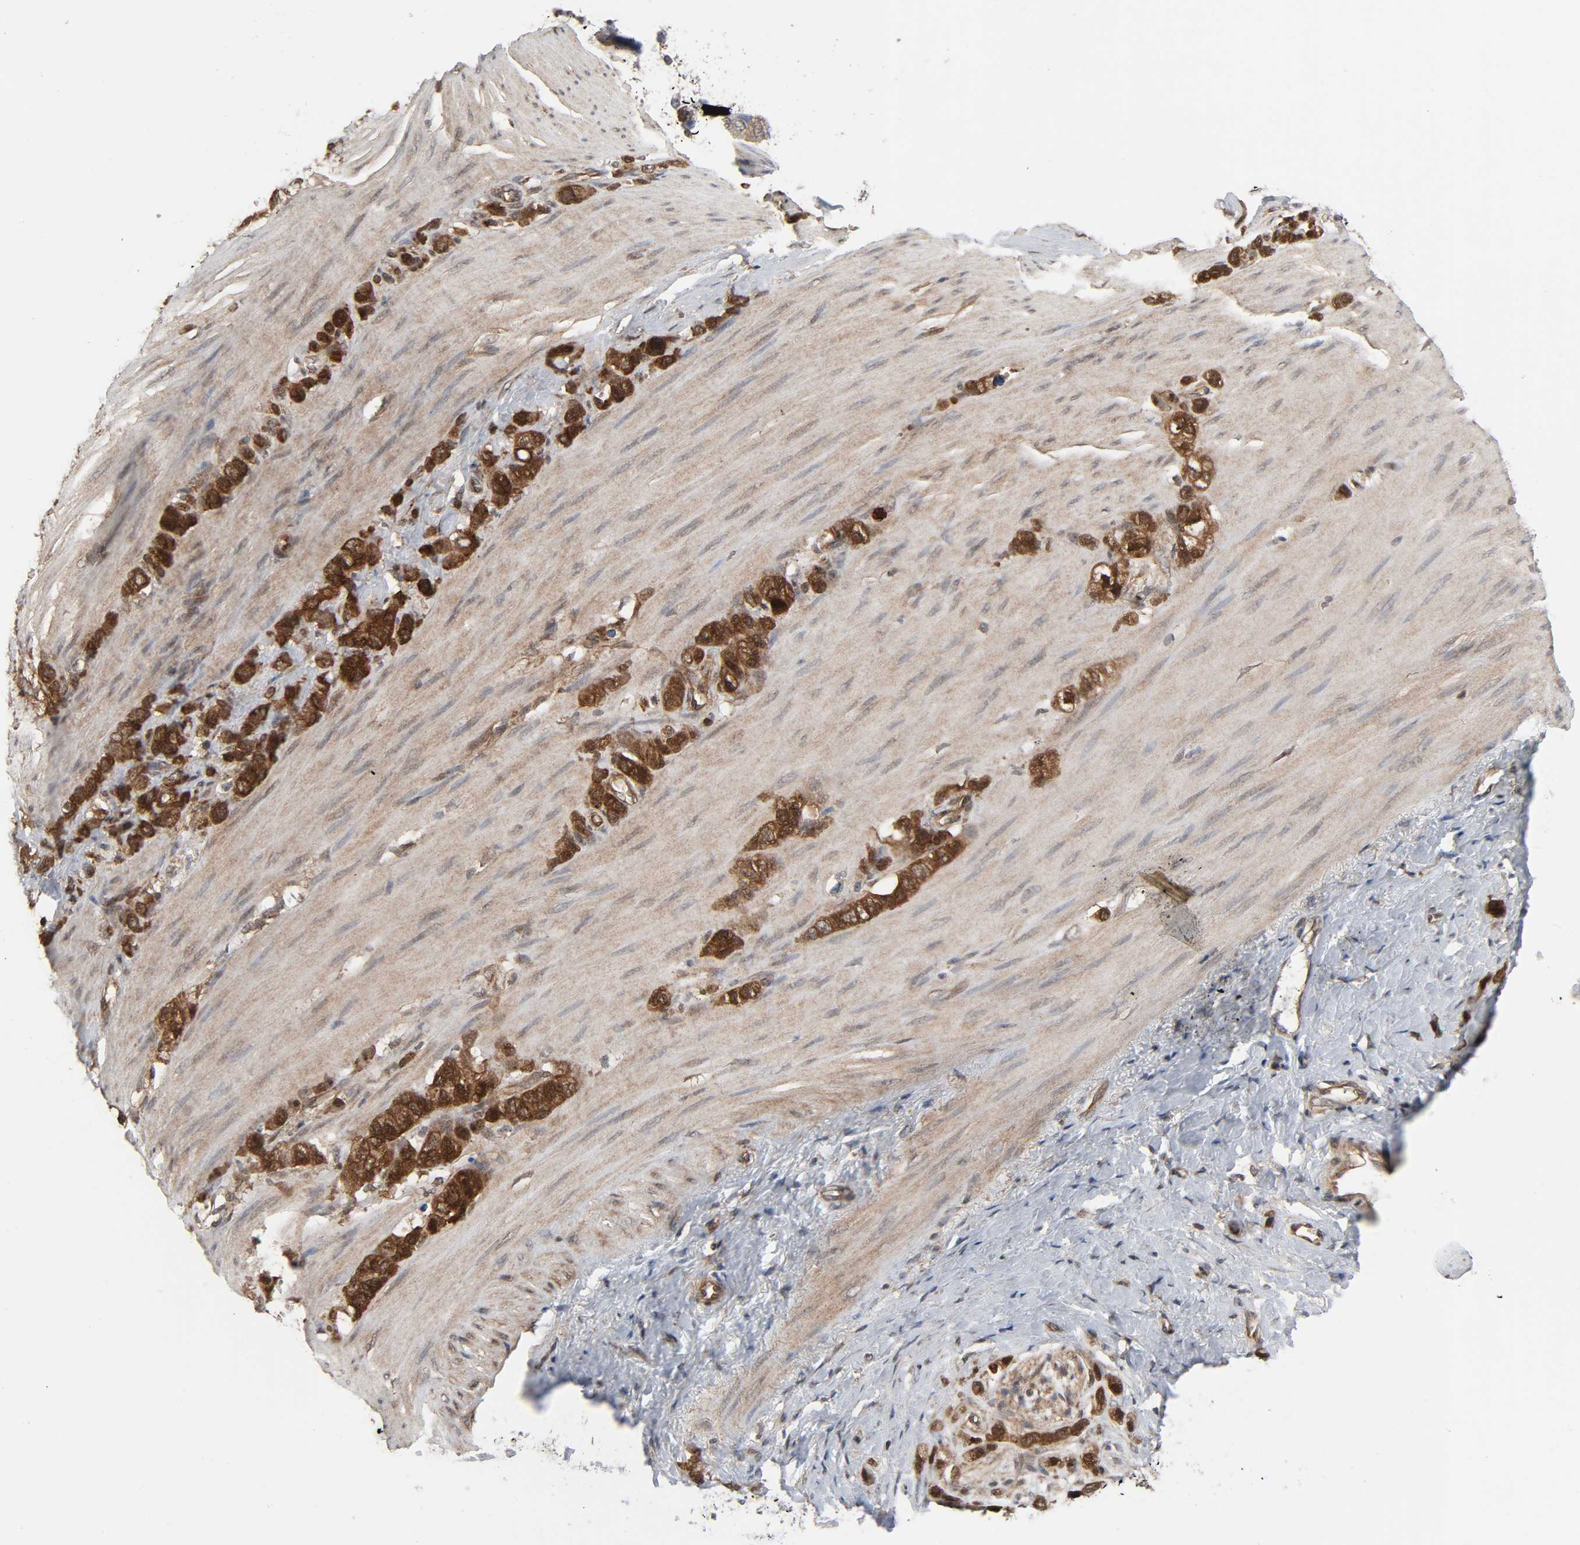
{"staining": {"intensity": "strong", "quantity": ">75%", "location": "cytoplasmic/membranous,nuclear"}, "tissue": "stomach cancer", "cell_type": "Tumor cells", "image_type": "cancer", "snomed": [{"axis": "morphology", "description": "Normal tissue, NOS"}, {"axis": "morphology", "description": "Adenocarcinoma, NOS"}, {"axis": "morphology", "description": "Adenocarcinoma, High grade"}, {"axis": "topography", "description": "Stomach, upper"}, {"axis": "topography", "description": "Stomach"}], "caption": "Immunohistochemistry of human stomach cancer (adenocarcinoma (high-grade)) shows high levels of strong cytoplasmic/membranous and nuclear expression in approximately >75% of tumor cells.", "gene": "GSK3A", "patient": {"sex": "female", "age": 65}}